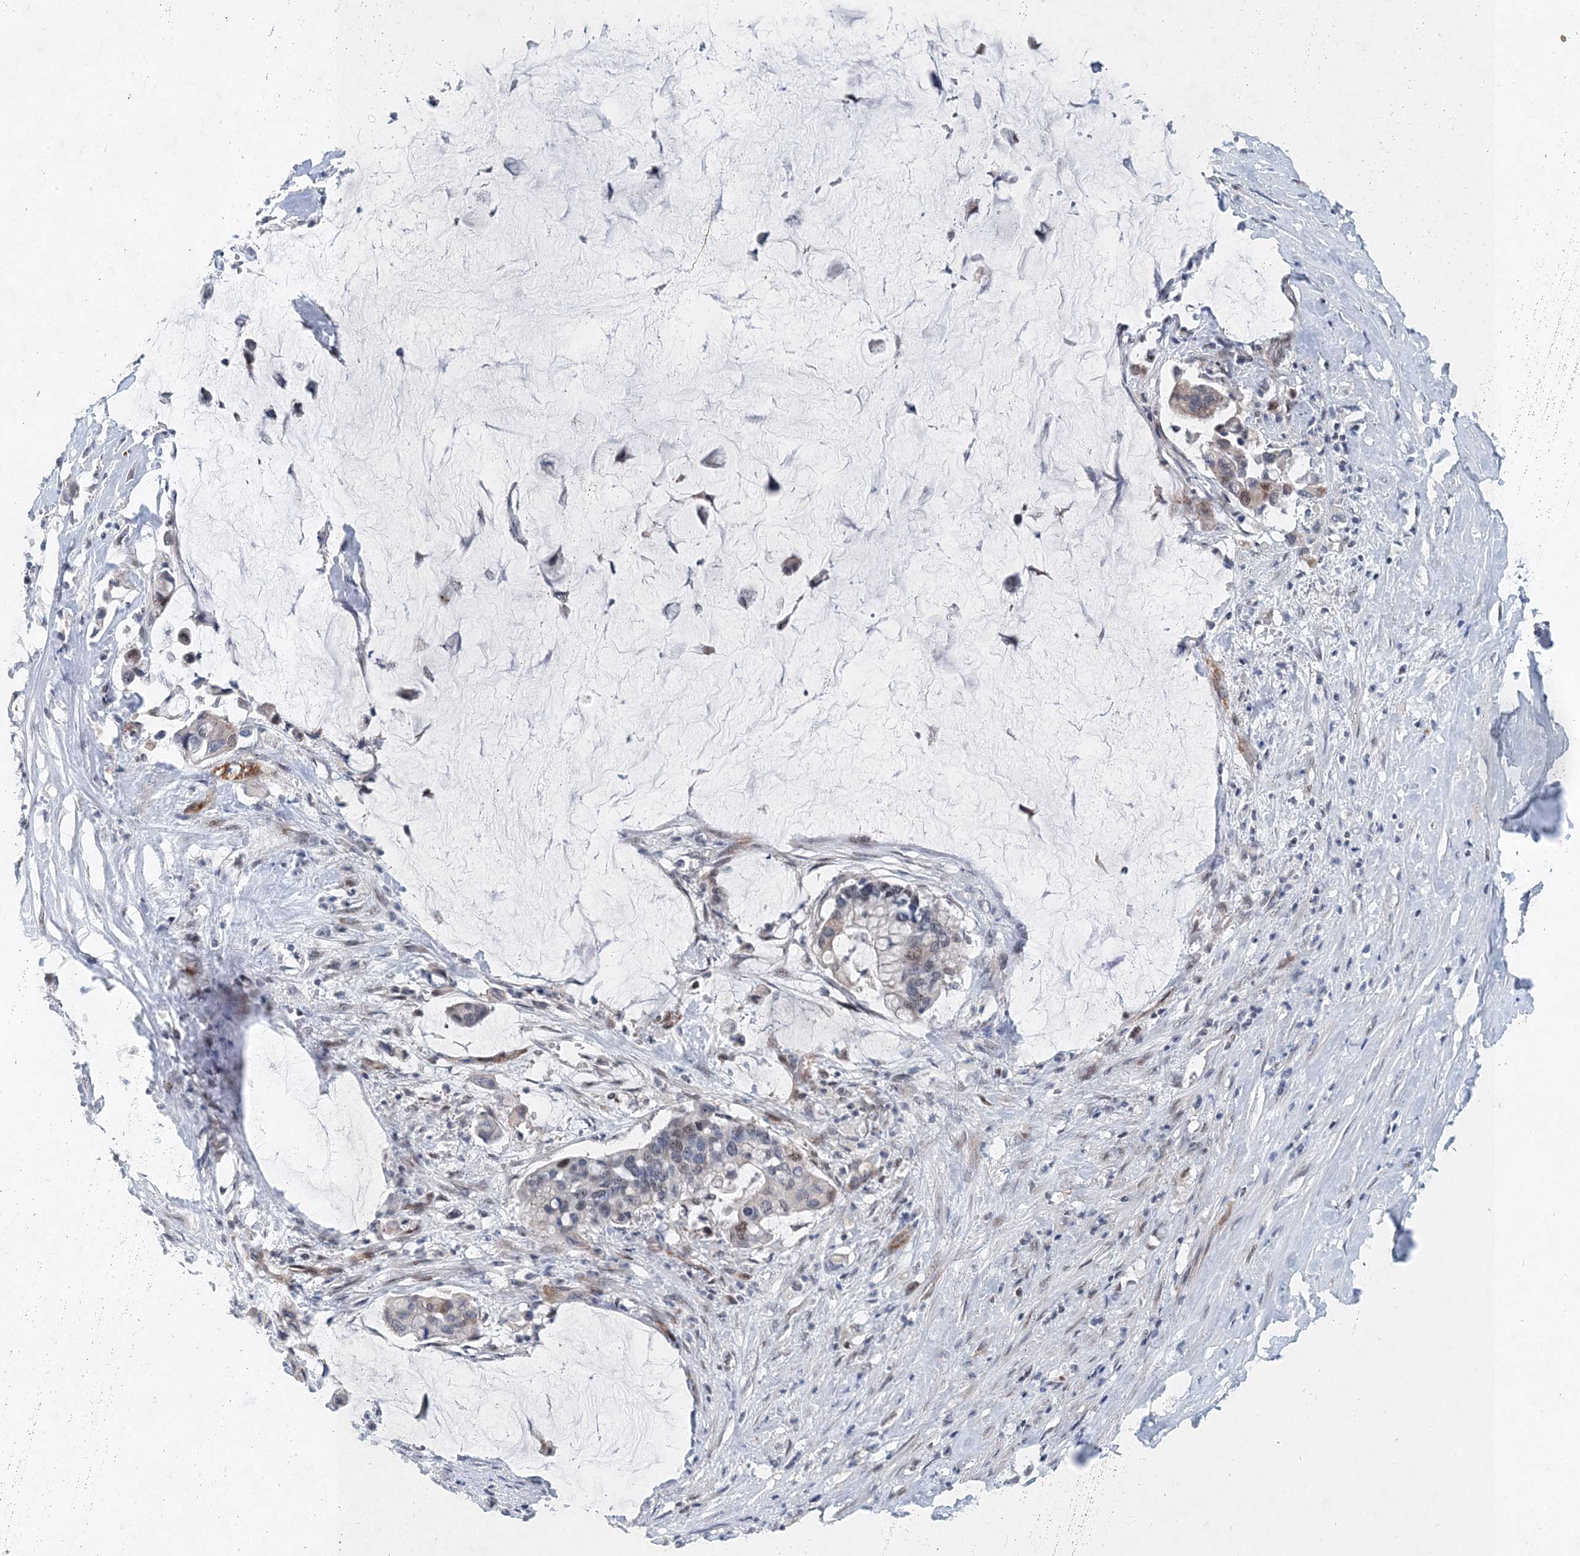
{"staining": {"intensity": "weak", "quantity": "<25%", "location": "nuclear"}, "tissue": "pancreatic cancer", "cell_type": "Tumor cells", "image_type": "cancer", "snomed": [{"axis": "morphology", "description": "Adenocarcinoma, NOS"}, {"axis": "topography", "description": "Pancreas"}], "caption": "Tumor cells are negative for brown protein staining in pancreatic cancer.", "gene": "UIMC1", "patient": {"sex": "male", "age": 41}}